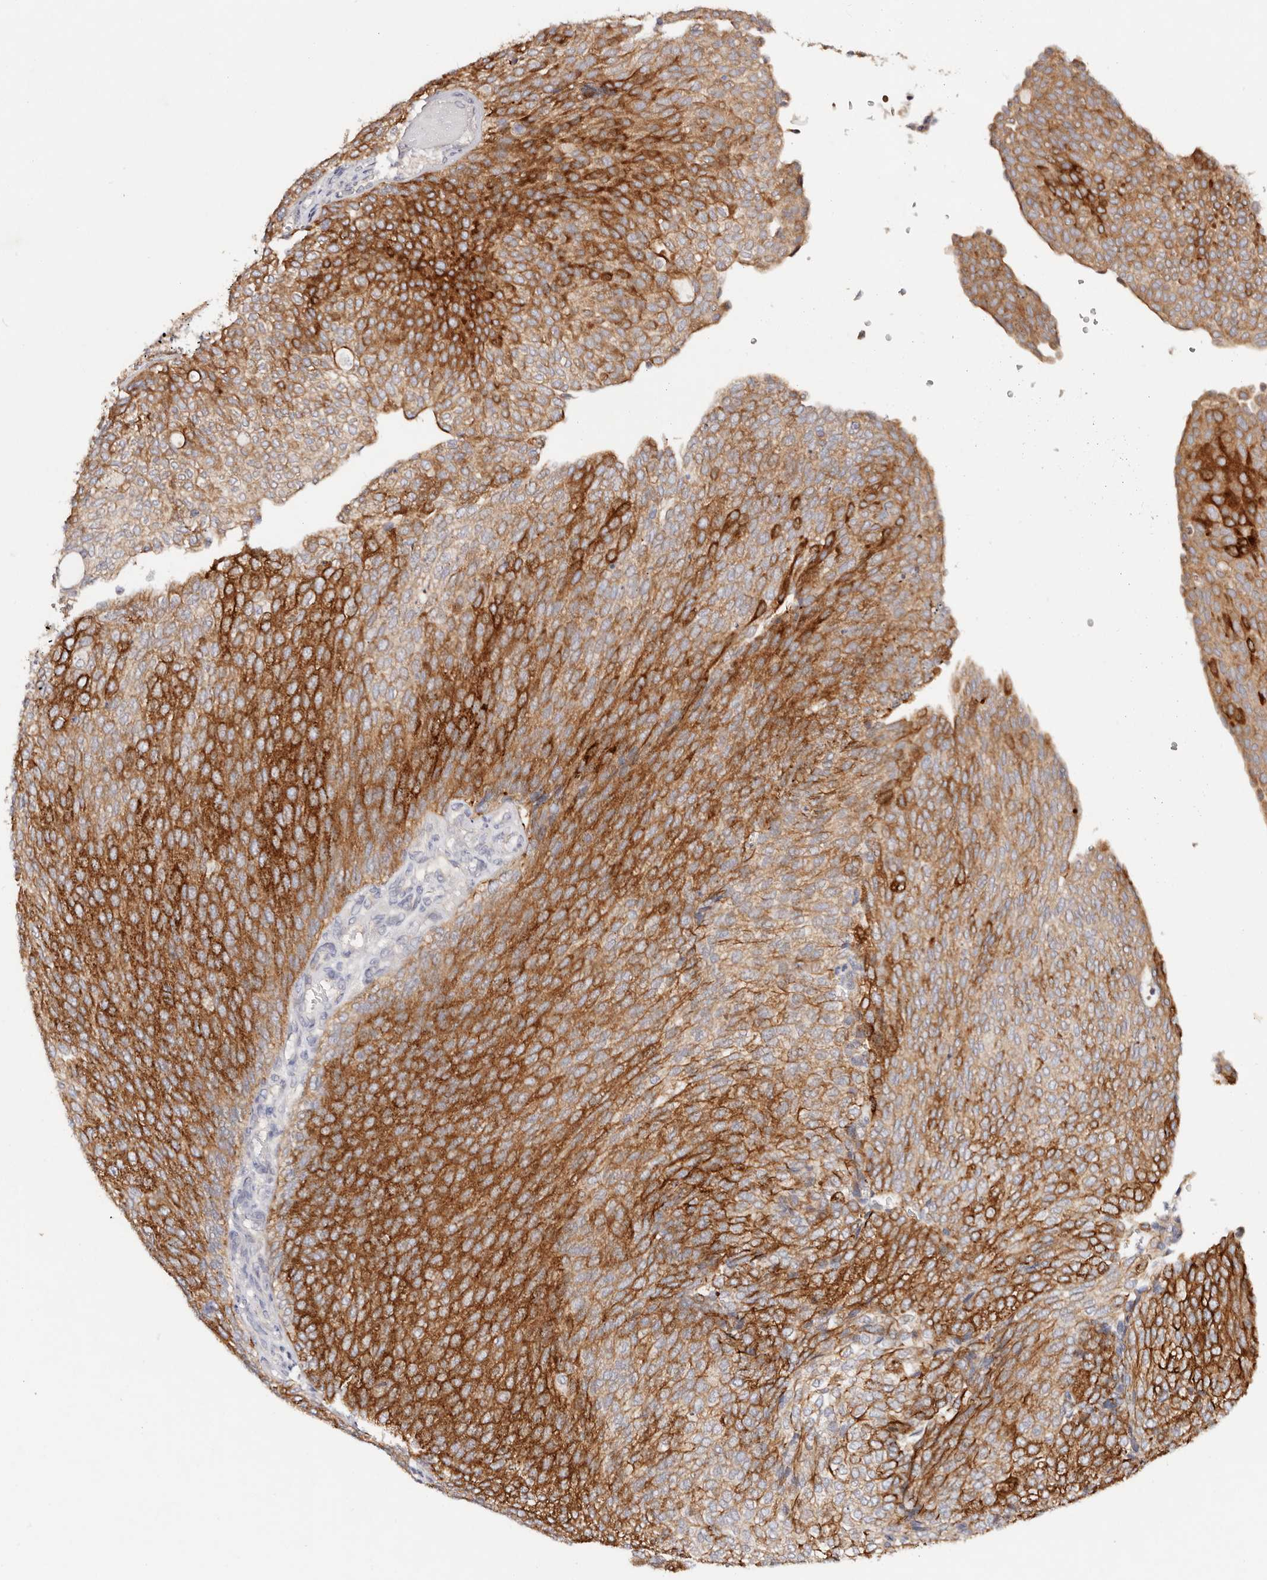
{"staining": {"intensity": "moderate", "quantity": ">75%", "location": "cytoplasmic/membranous"}, "tissue": "urothelial cancer", "cell_type": "Tumor cells", "image_type": "cancer", "snomed": [{"axis": "morphology", "description": "Urothelial carcinoma, Low grade"}, {"axis": "topography", "description": "Urinary bladder"}], "caption": "DAB (3,3'-diaminobenzidine) immunohistochemical staining of urothelial cancer shows moderate cytoplasmic/membranous protein staining in about >75% of tumor cells.", "gene": "VIPAS39", "patient": {"sex": "female", "age": 79}}